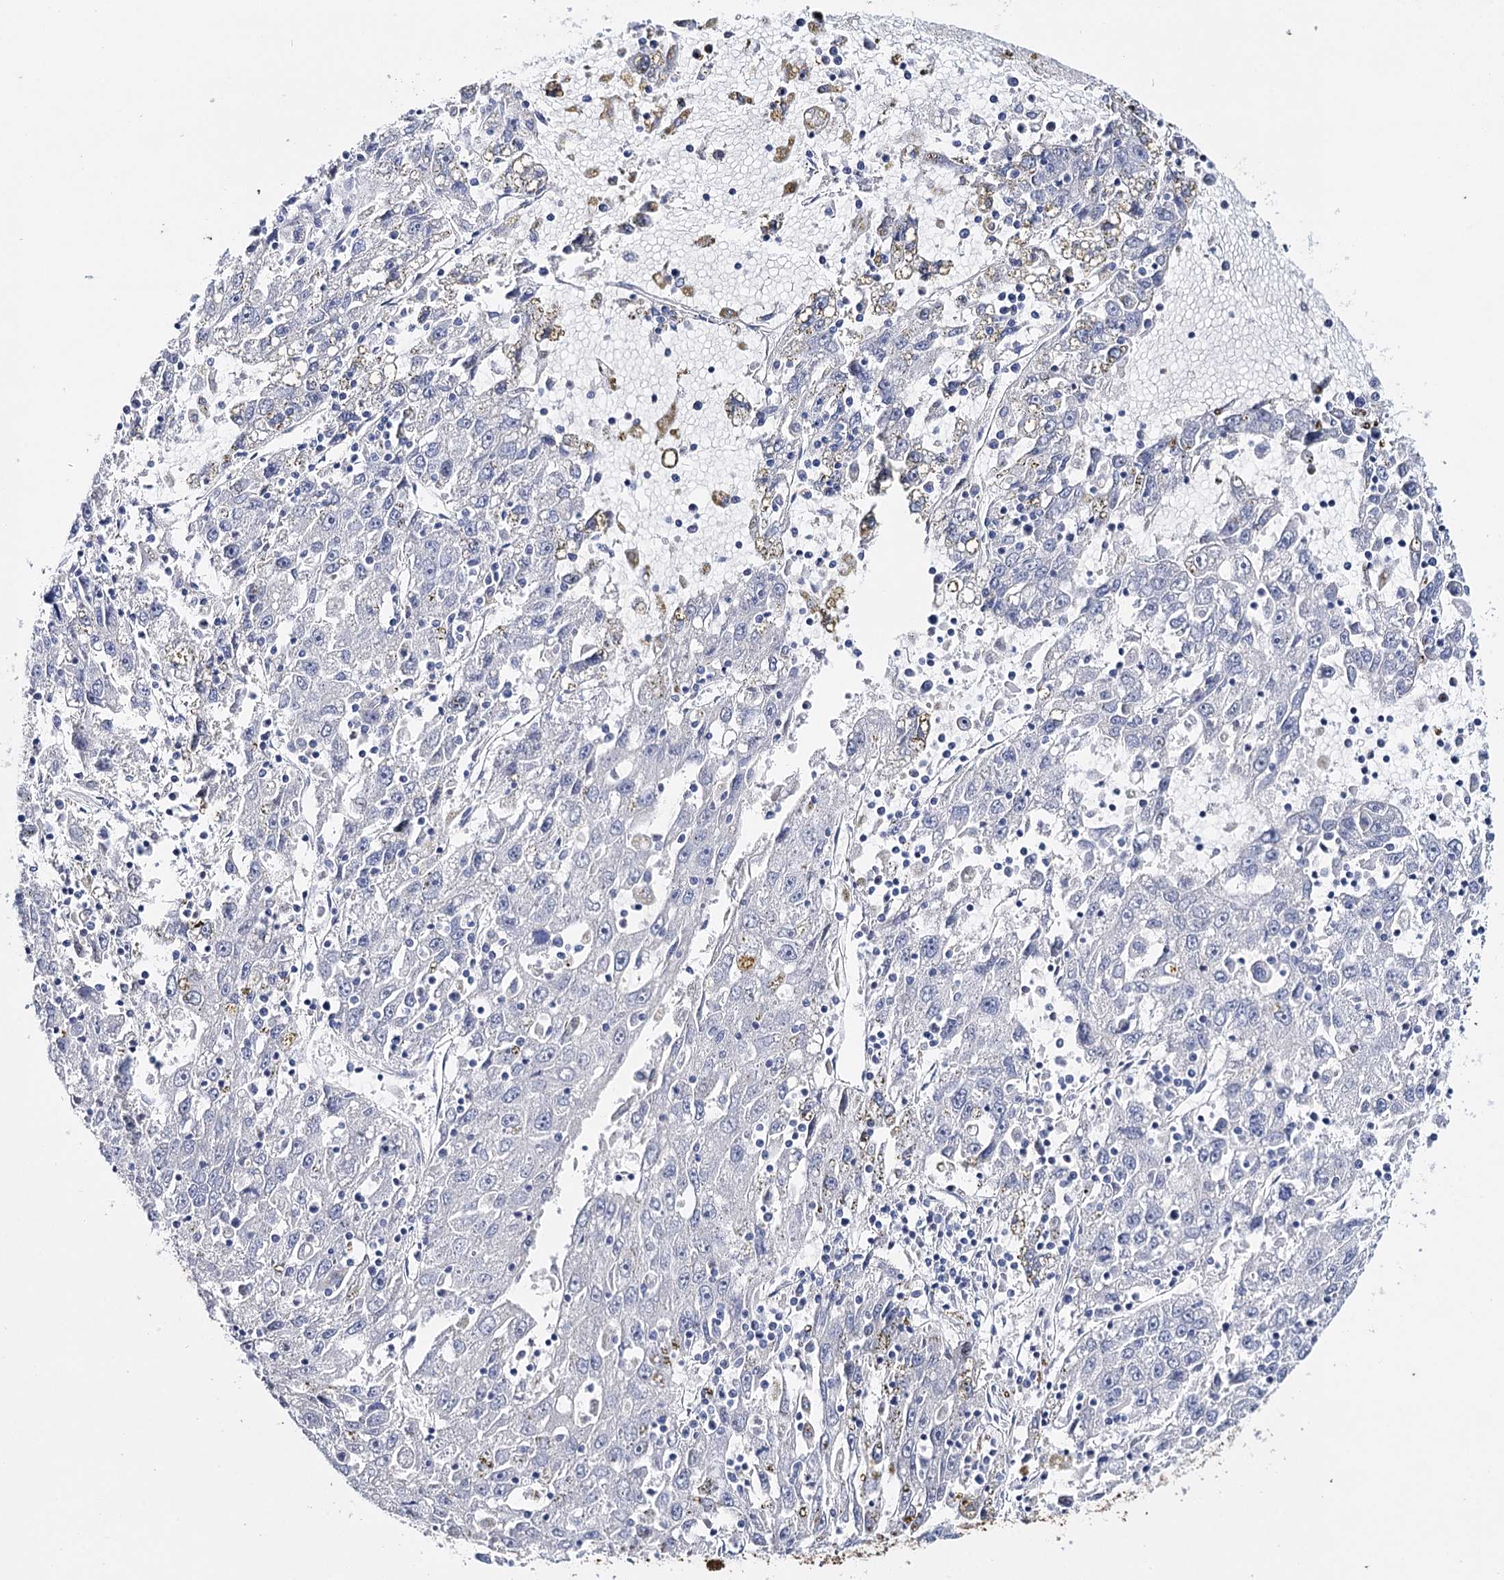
{"staining": {"intensity": "negative", "quantity": "none", "location": "none"}, "tissue": "liver cancer", "cell_type": "Tumor cells", "image_type": "cancer", "snomed": [{"axis": "morphology", "description": "Carcinoma, Hepatocellular, NOS"}, {"axis": "topography", "description": "Liver"}], "caption": "IHC photomicrograph of human liver cancer (hepatocellular carcinoma) stained for a protein (brown), which demonstrates no positivity in tumor cells.", "gene": "CEACAM8", "patient": {"sex": "male", "age": 49}}